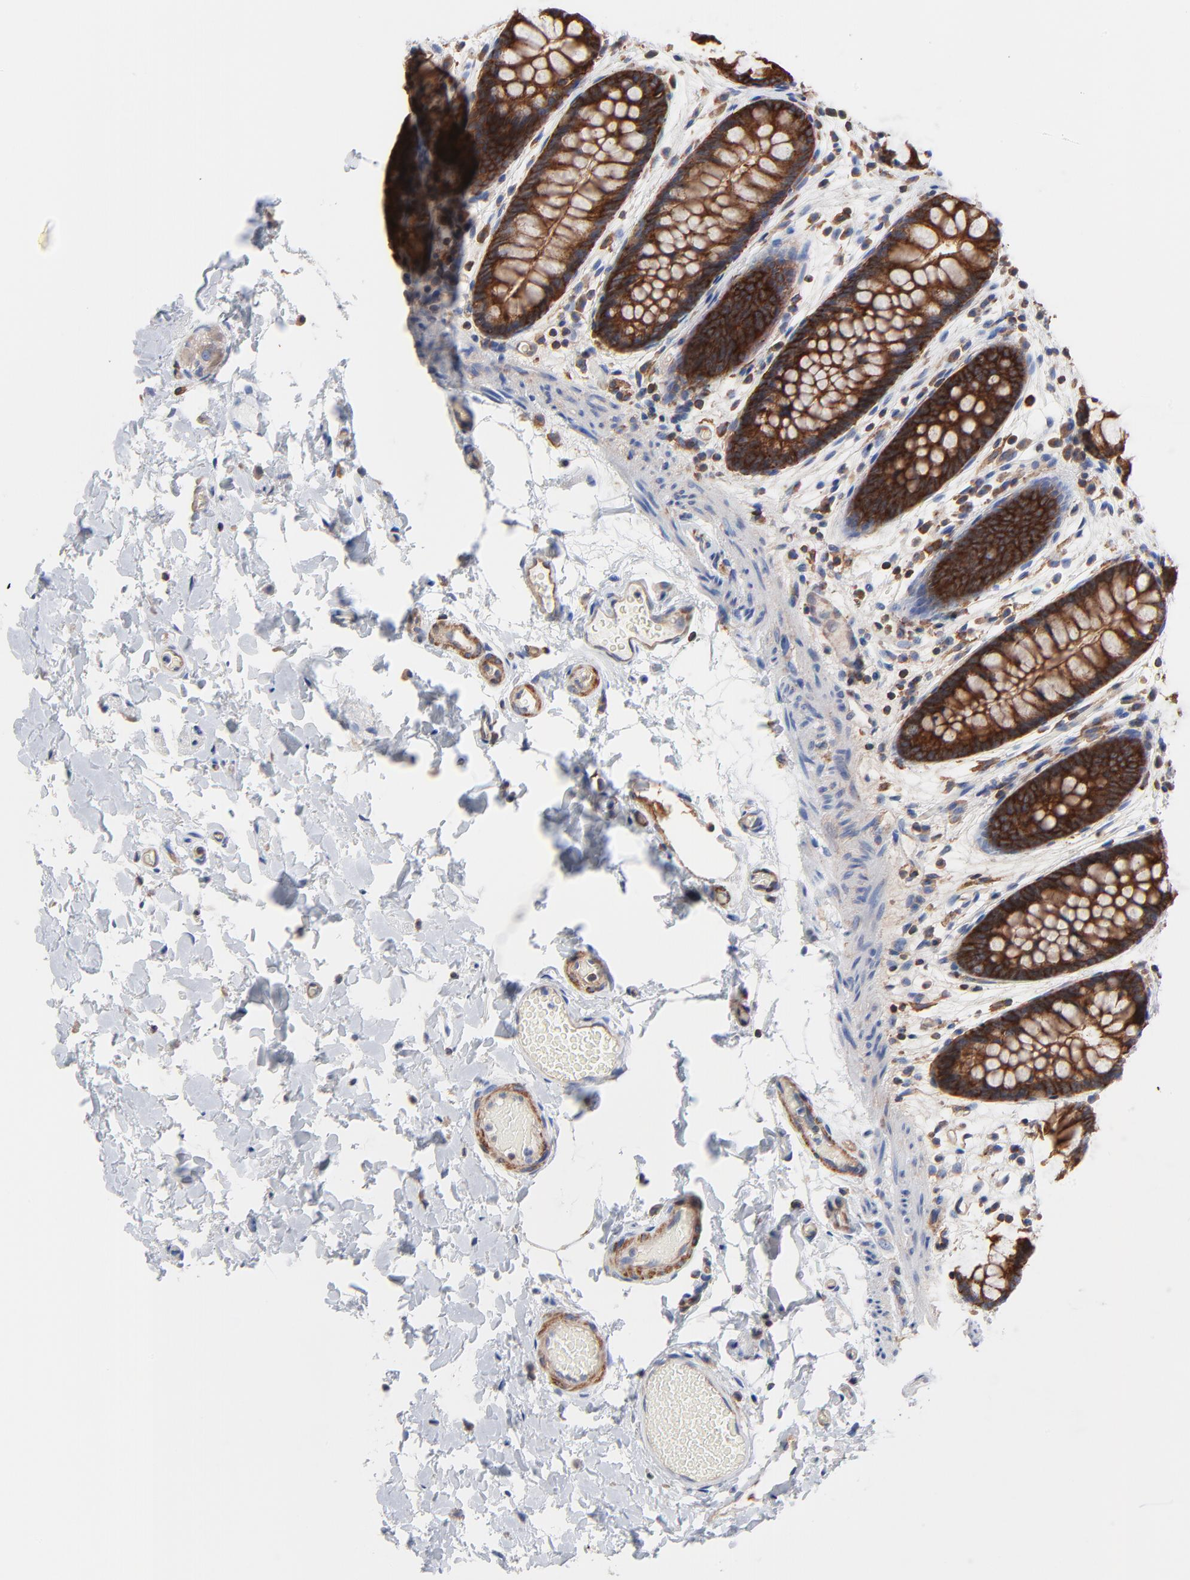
{"staining": {"intensity": "moderate", "quantity": ">75%", "location": "cytoplasmic/membranous"}, "tissue": "colon", "cell_type": "Endothelial cells", "image_type": "normal", "snomed": [{"axis": "morphology", "description": "Normal tissue, NOS"}, {"axis": "topography", "description": "Smooth muscle"}, {"axis": "topography", "description": "Colon"}], "caption": "DAB (3,3'-diaminobenzidine) immunohistochemical staining of unremarkable colon shows moderate cytoplasmic/membranous protein positivity in approximately >75% of endothelial cells.", "gene": "CD2AP", "patient": {"sex": "male", "age": 67}}